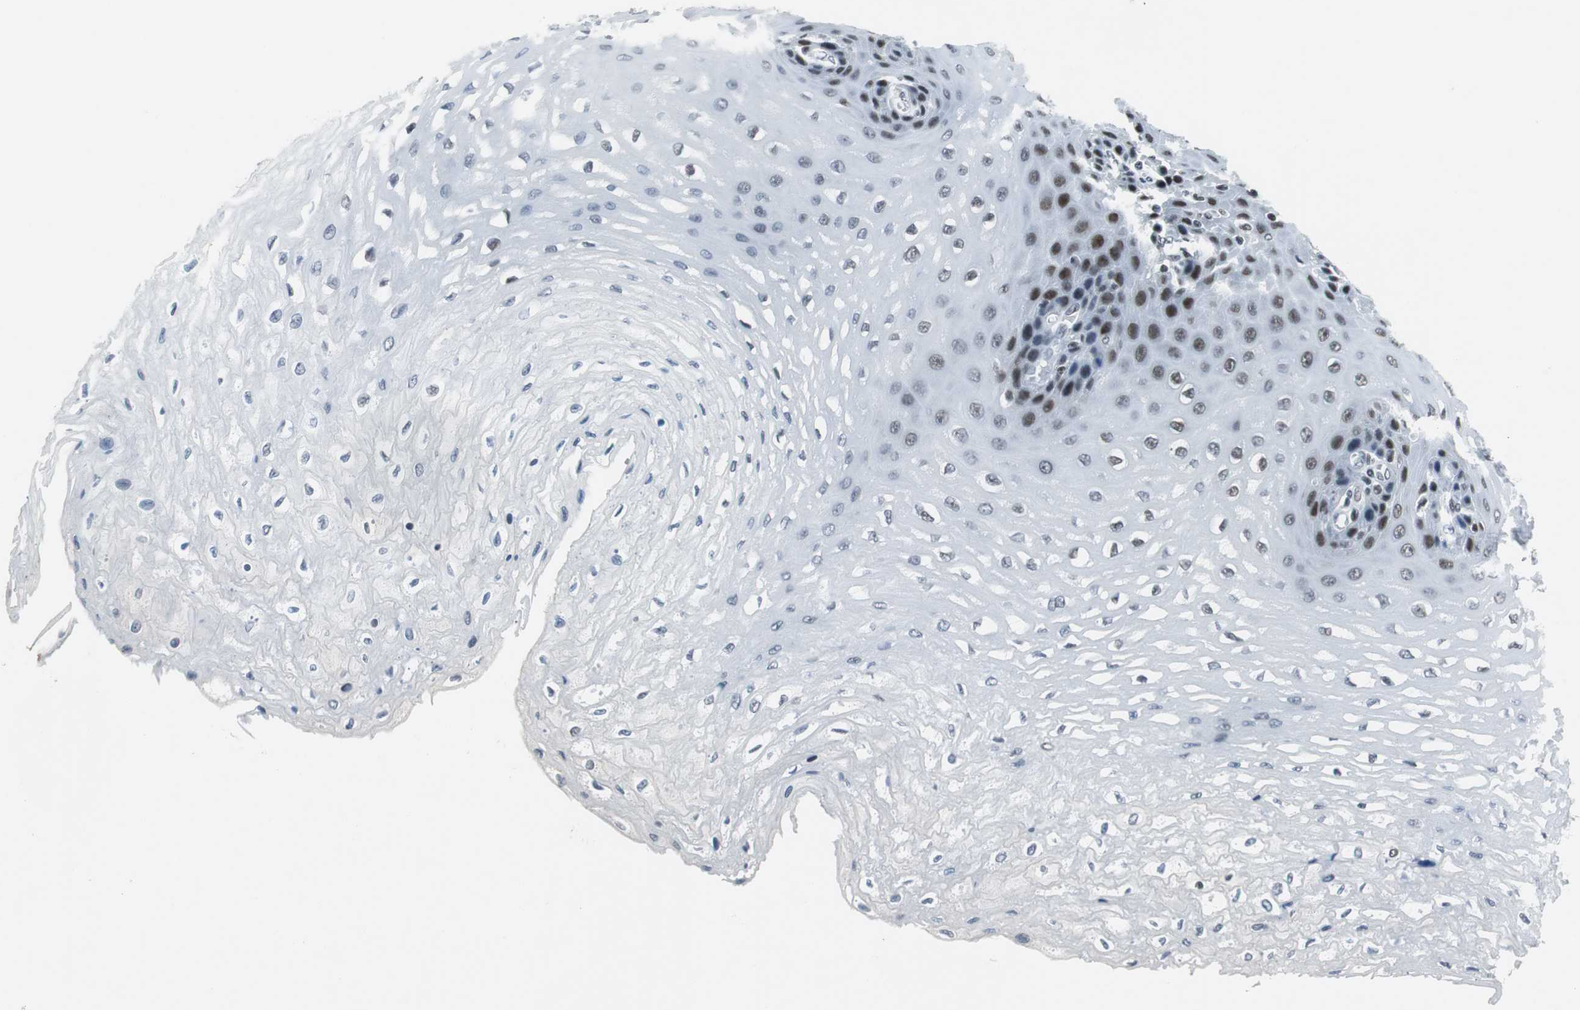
{"staining": {"intensity": "weak", "quantity": "<25%", "location": "nuclear"}, "tissue": "esophagus", "cell_type": "Squamous epithelial cells", "image_type": "normal", "snomed": [{"axis": "morphology", "description": "Normal tissue, NOS"}, {"axis": "topography", "description": "Esophagus"}], "caption": "Immunohistochemistry (IHC) micrograph of normal esophagus stained for a protein (brown), which demonstrates no expression in squamous epithelial cells.", "gene": "HDAC3", "patient": {"sex": "female", "age": 72}}